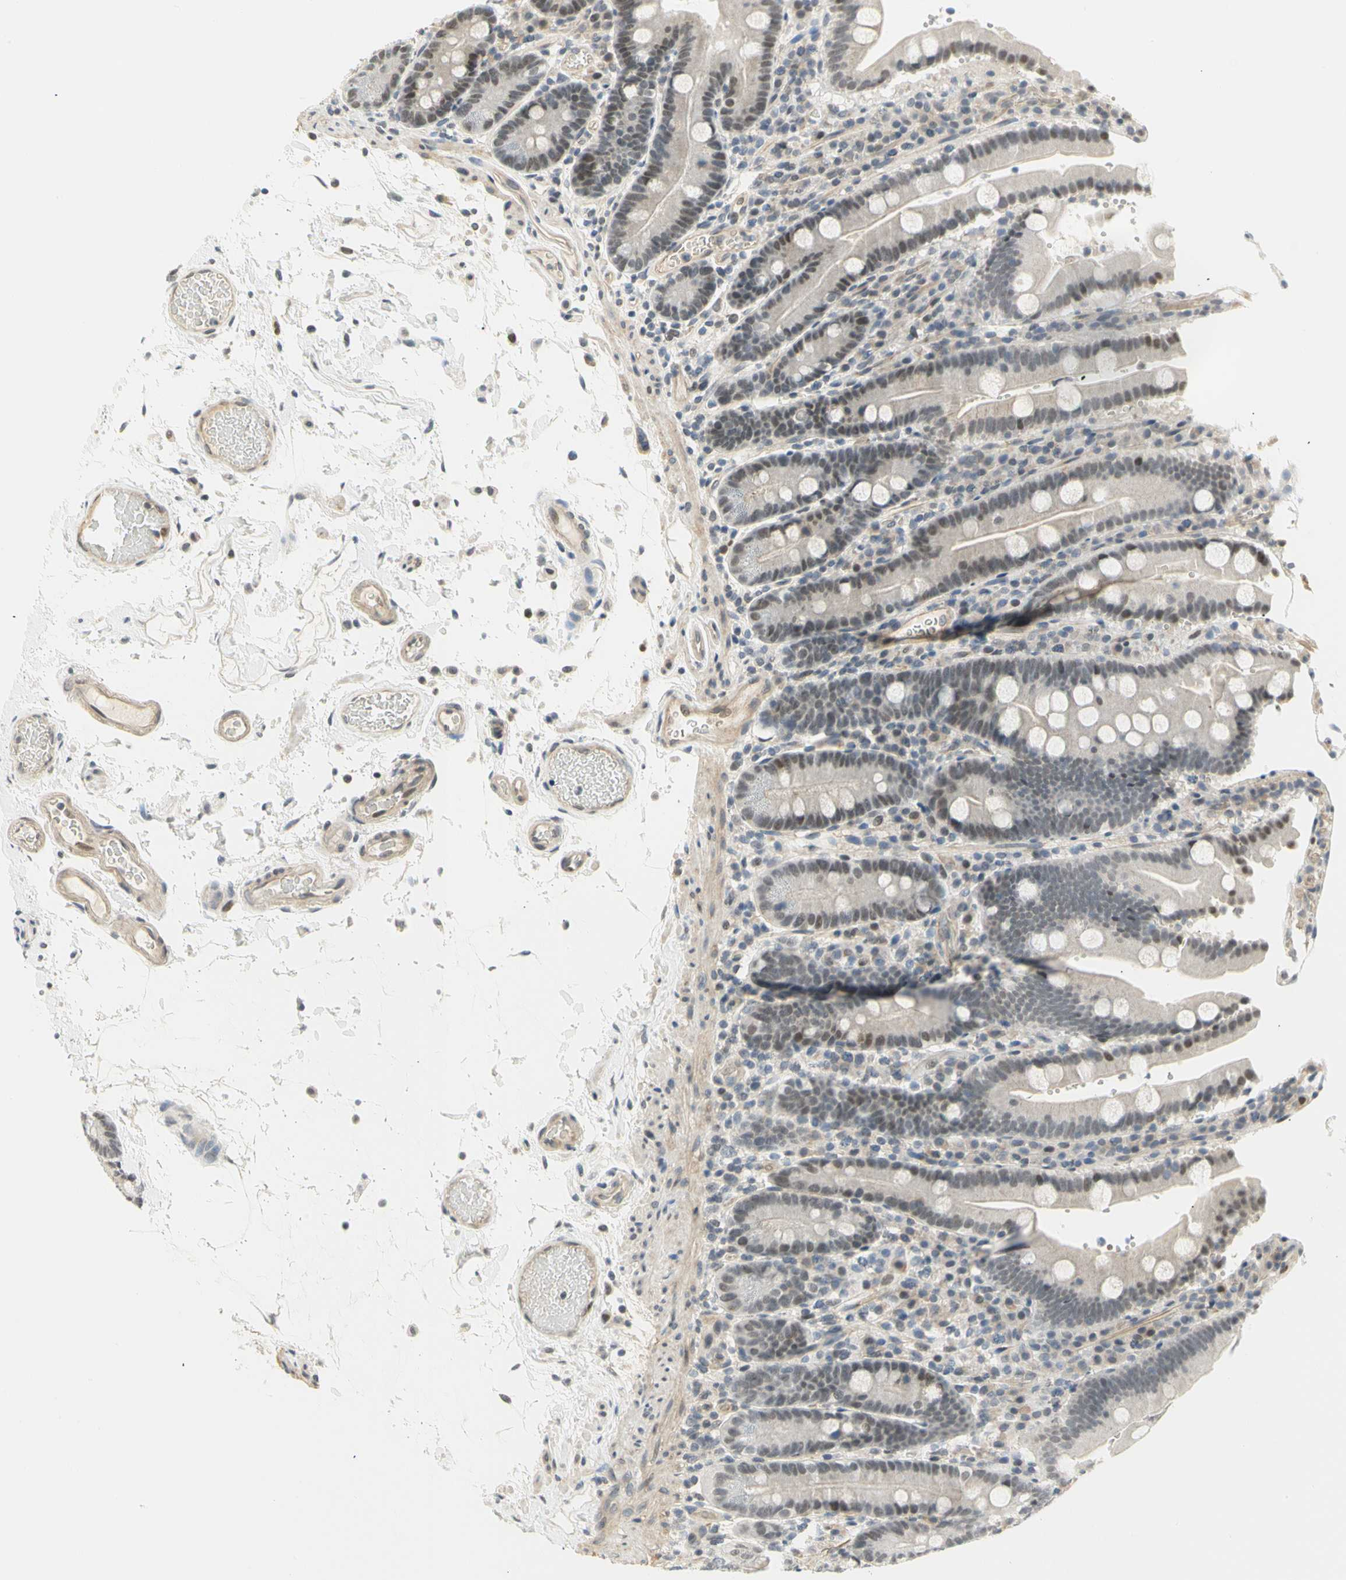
{"staining": {"intensity": "moderate", "quantity": "<25%", "location": "cytoplasmic/membranous,nuclear"}, "tissue": "duodenum", "cell_type": "Glandular cells", "image_type": "normal", "snomed": [{"axis": "morphology", "description": "Normal tissue, NOS"}, {"axis": "topography", "description": "Small intestine, NOS"}], "caption": "Immunohistochemical staining of benign duodenum reveals low levels of moderate cytoplasmic/membranous,nuclear staining in approximately <25% of glandular cells. (DAB IHC, brown staining for protein, blue staining for nuclei).", "gene": "IMPG2", "patient": {"sex": "female", "age": 71}}